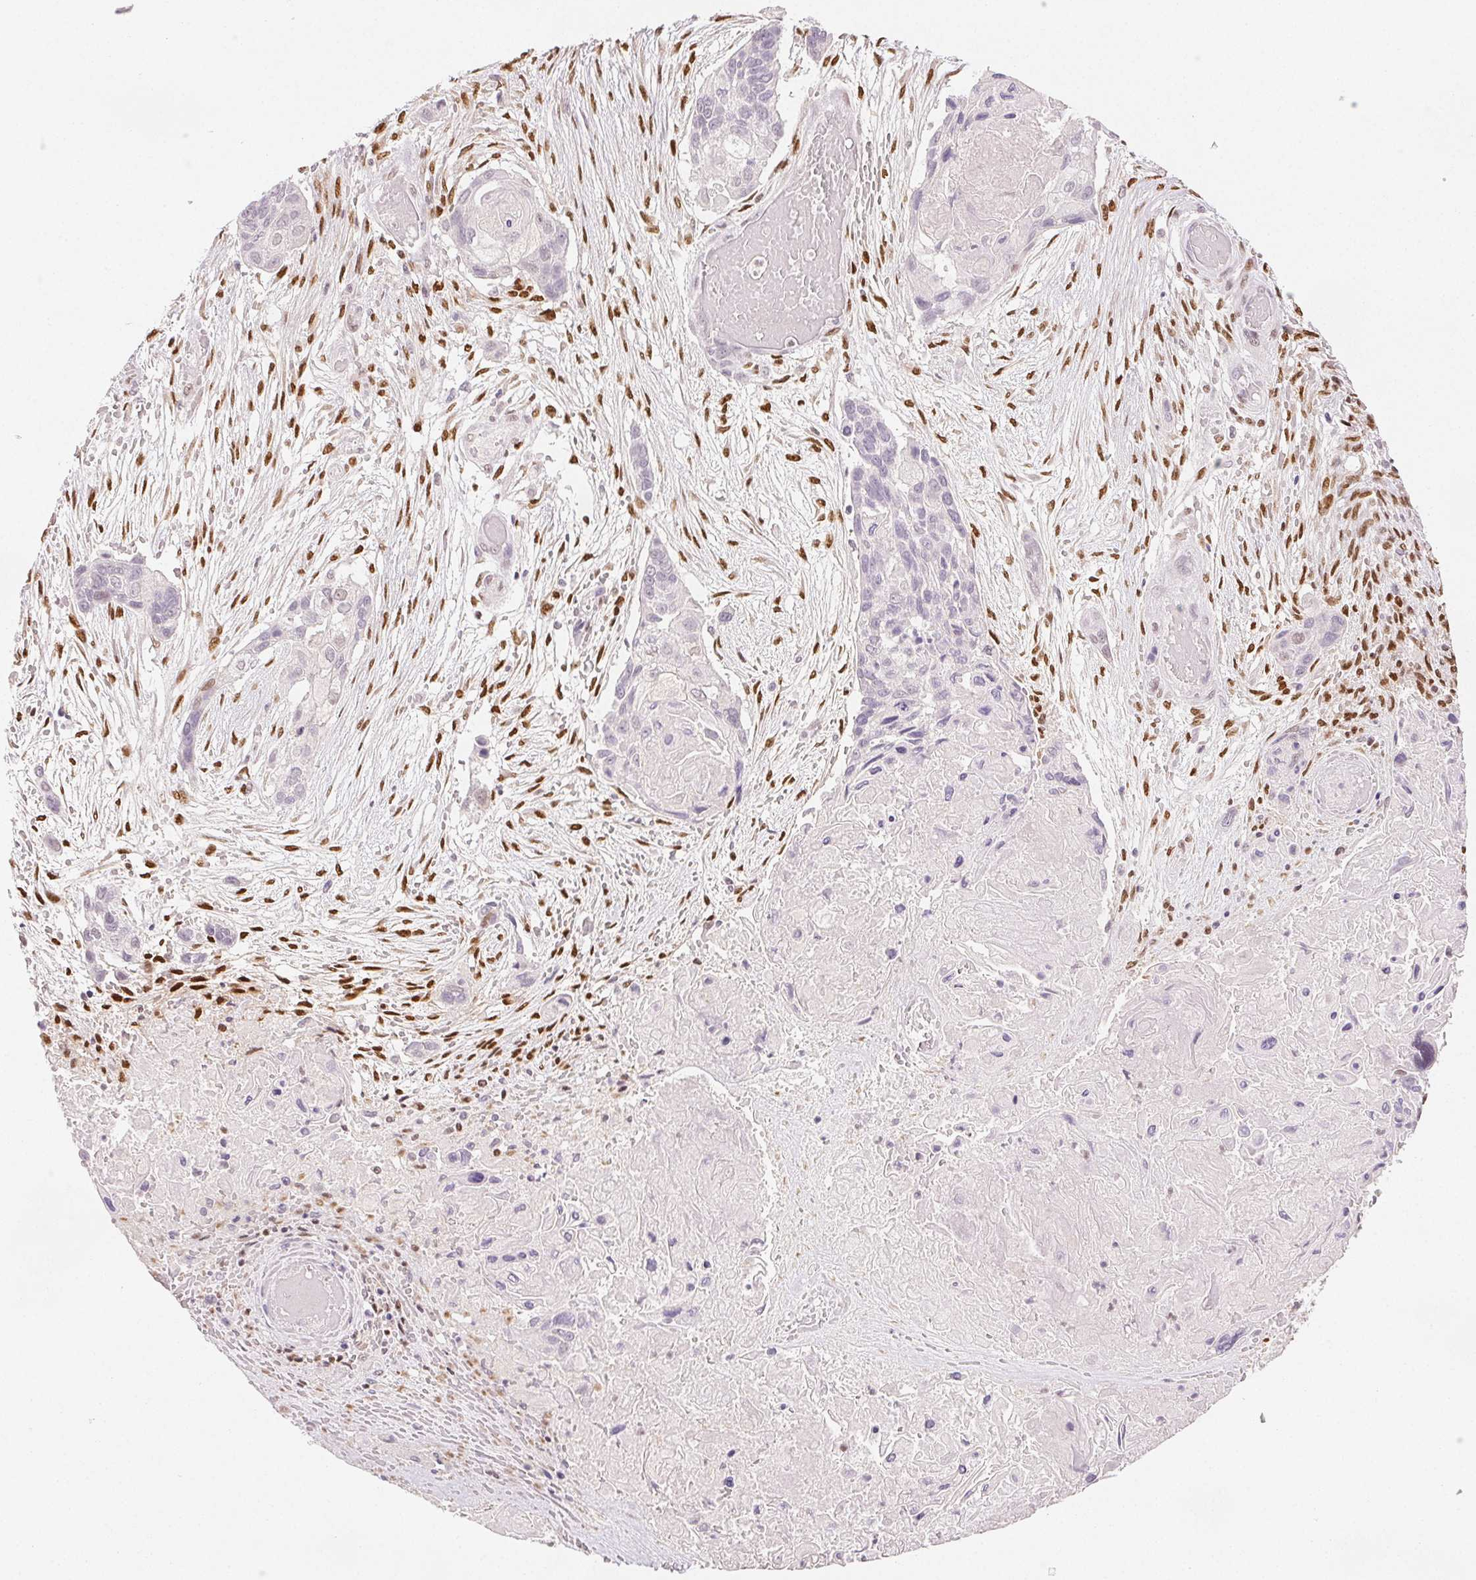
{"staining": {"intensity": "negative", "quantity": "none", "location": "none"}, "tissue": "lung cancer", "cell_type": "Tumor cells", "image_type": "cancer", "snomed": [{"axis": "morphology", "description": "Squamous cell carcinoma, NOS"}, {"axis": "topography", "description": "Lung"}], "caption": "This is an immunohistochemistry (IHC) micrograph of human lung cancer. There is no expression in tumor cells.", "gene": "RUNX2", "patient": {"sex": "male", "age": 69}}